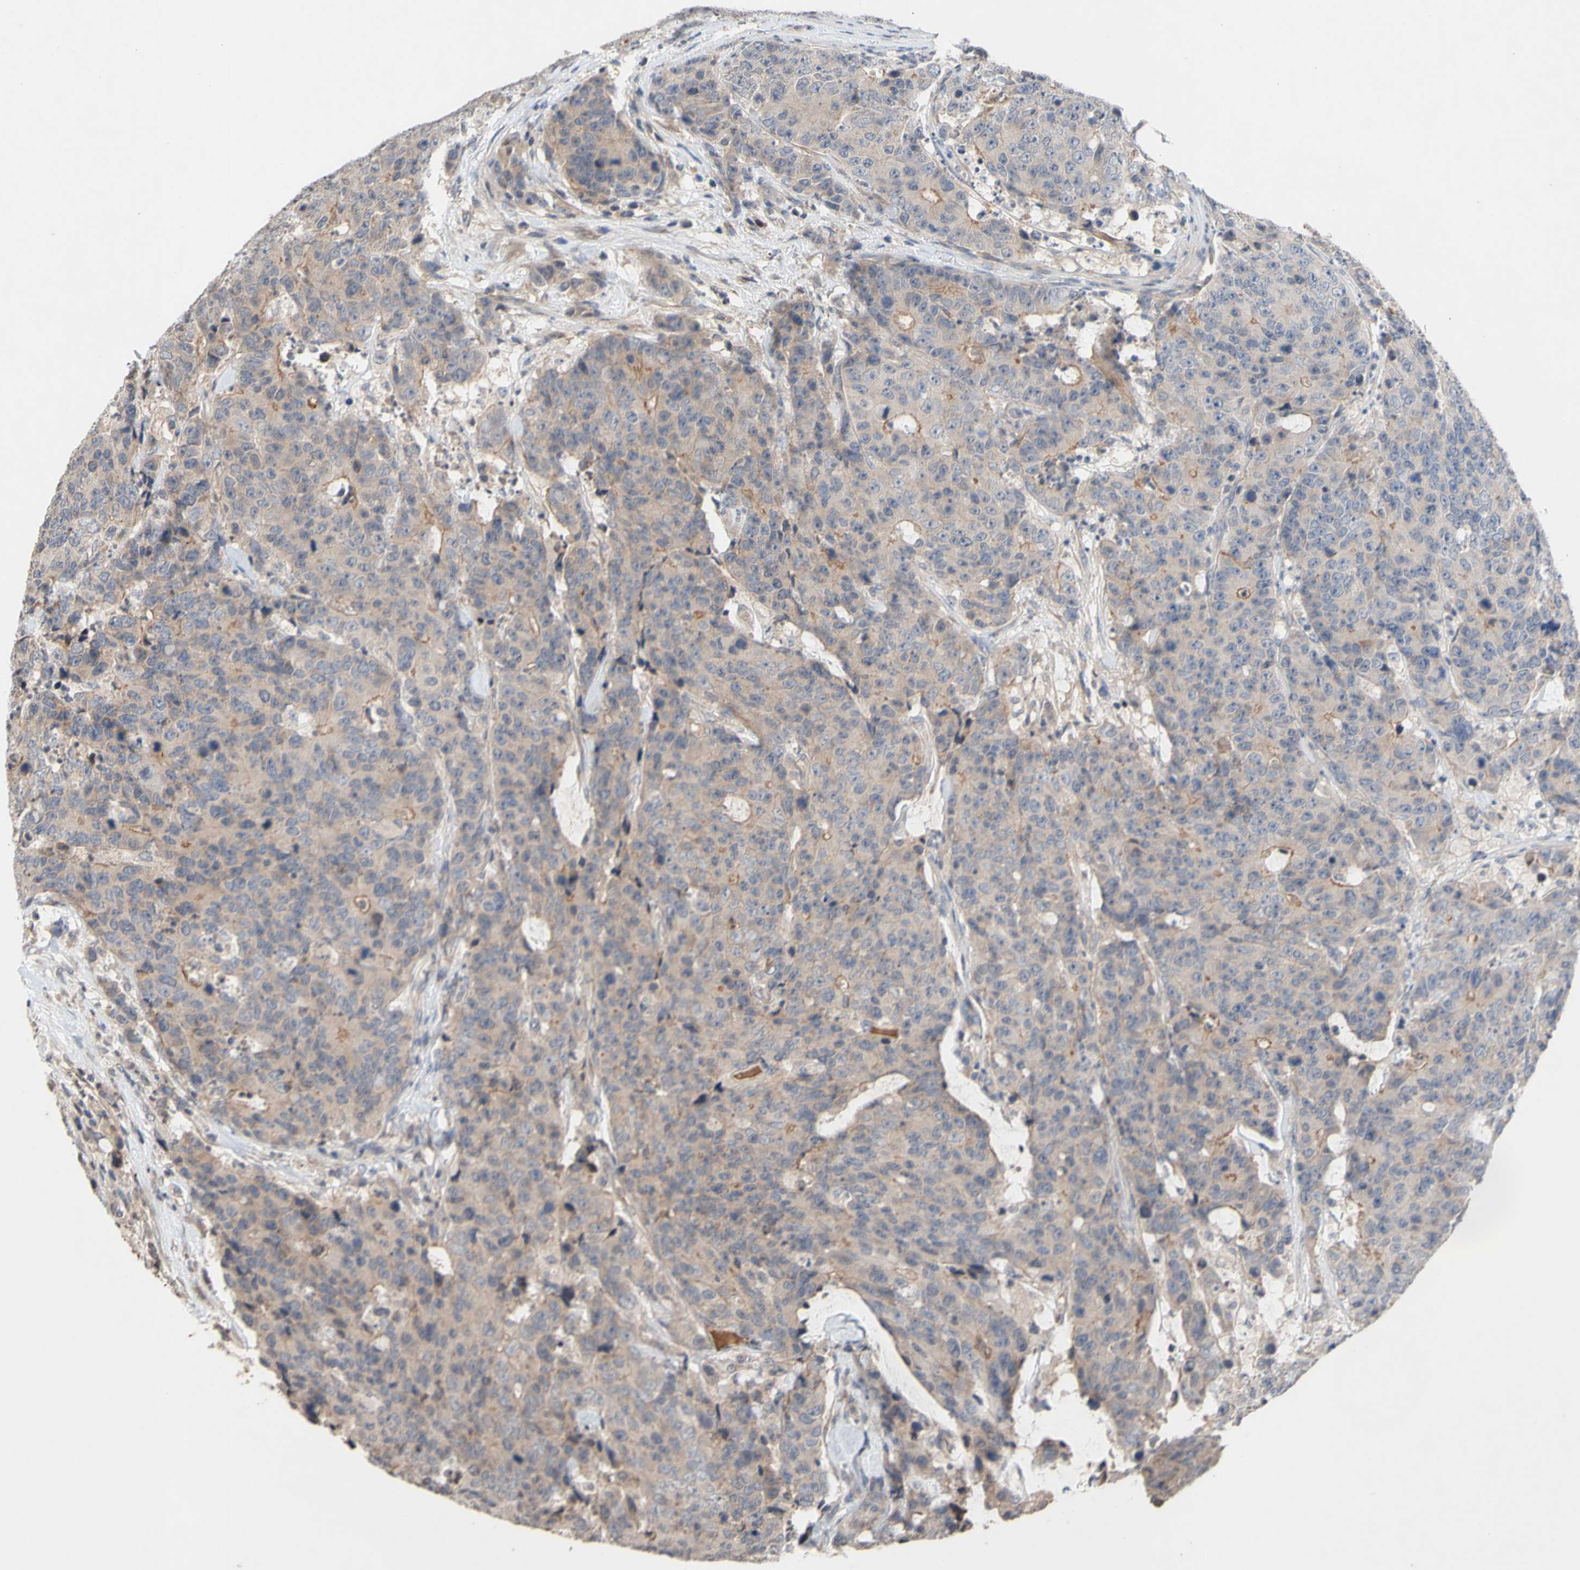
{"staining": {"intensity": "weak", "quantity": "25%-75%", "location": "cytoplasmic/membranous"}, "tissue": "colorectal cancer", "cell_type": "Tumor cells", "image_type": "cancer", "snomed": [{"axis": "morphology", "description": "Adenocarcinoma, NOS"}, {"axis": "topography", "description": "Colon"}], "caption": "Immunohistochemistry staining of colorectal cancer, which reveals low levels of weak cytoplasmic/membranous positivity in about 25%-75% of tumor cells indicating weak cytoplasmic/membranous protein staining. The staining was performed using DAB (3,3'-diaminobenzidine) (brown) for protein detection and nuclei were counterstained in hematoxylin (blue).", "gene": "NECTIN3", "patient": {"sex": "female", "age": 86}}